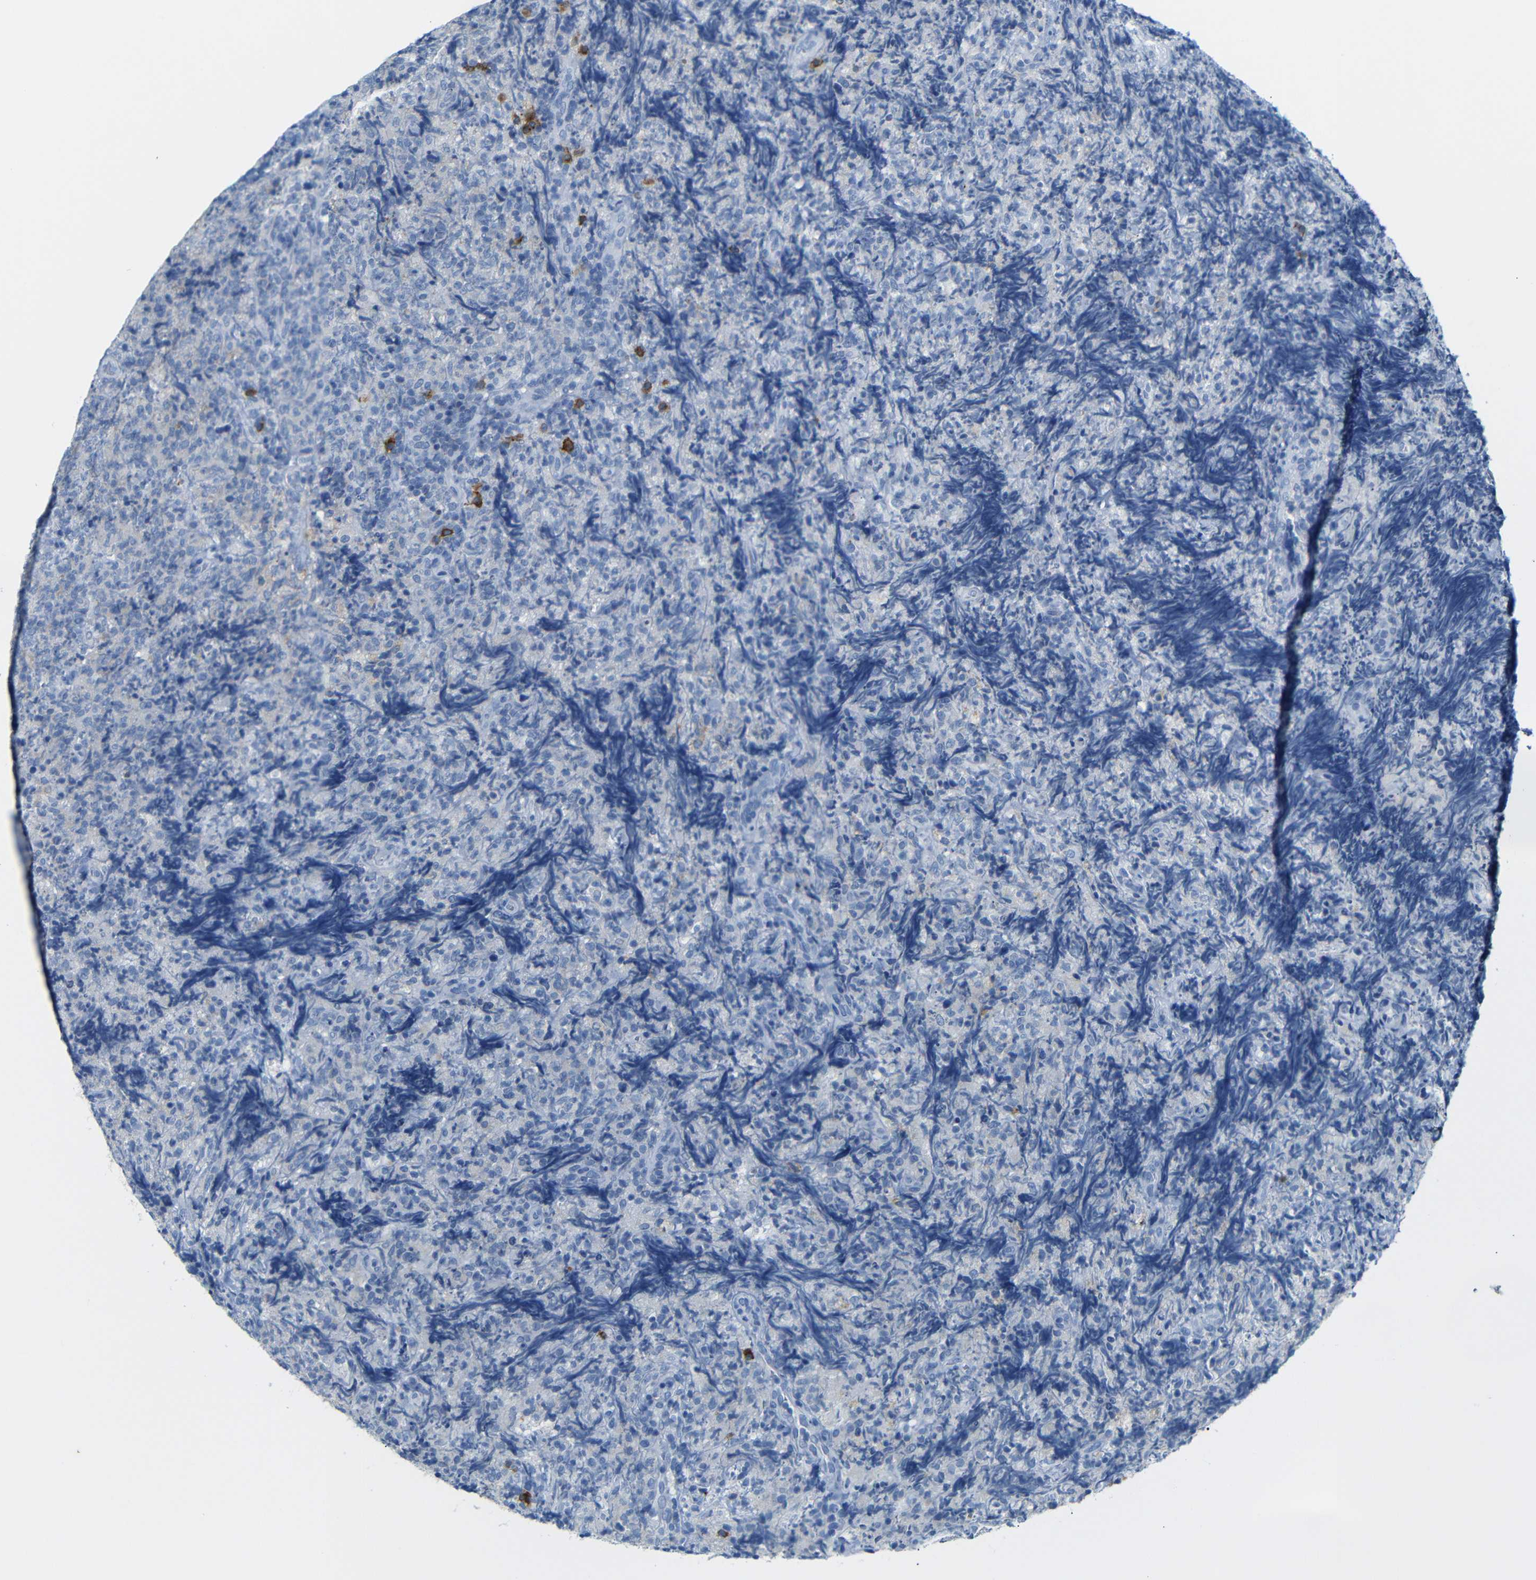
{"staining": {"intensity": "negative", "quantity": "none", "location": "none"}, "tissue": "lymphoma", "cell_type": "Tumor cells", "image_type": "cancer", "snomed": [{"axis": "morphology", "description": "Malignant lymphoma, non-Hodgkin's type, High grade"}, {"axis": "topography", "description": "Tonsil"}], "caption": "This photomicrograph is of high-grade malignant lymphoma, non-Hodgkin's type stained with immunohistochemistry to label a protein in brown with the nuclei are counter-stained blue. There is no positivity in tumor cells. Brightfield microscopy of immunohistochemistry (IHC) stained with DAB (brown) and hematoxylin (blue), captured at high magnification.", "gene": "FCRL1", "patient": {"sex": "female", "age": 36}}